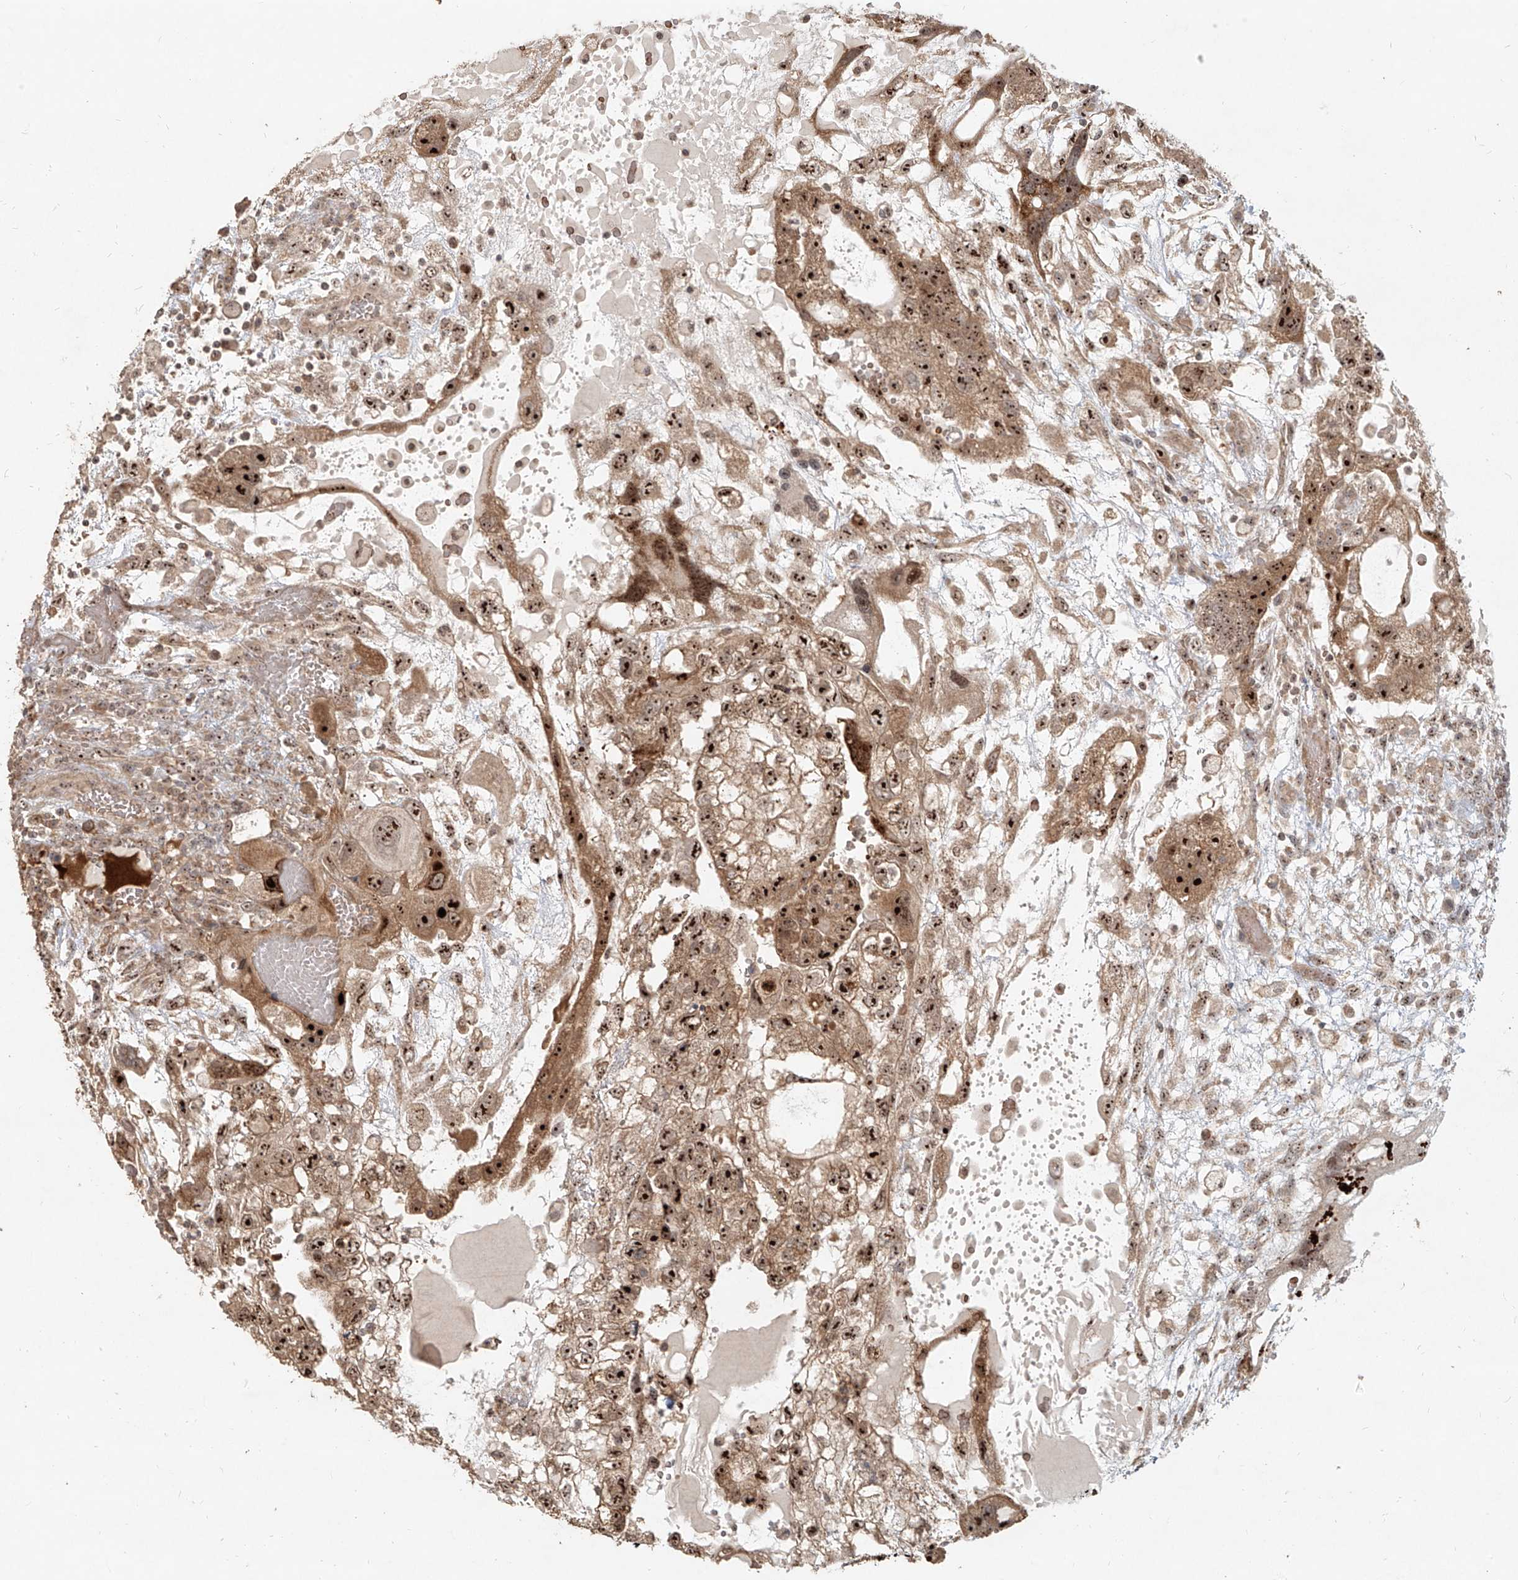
{"staining": {"intensity": "strong", "quantity": ">75%", "location": "cytoplasmic/membranous,nuclear"}, "tissue": "testis cancer", "cell_type": "Tumor cells", "image_type": "cancer", "snomed": [{"axis": "morphology", "description": "Carcinoma, Embryonal, NOS"}, {"axis": "topography", "description": "Testis"}], "caption": "A high-resolution photomicrograph shows immunohistochemistry (IHC) staining of testis cancer, which shows strong cytoplasmic/membranous and nuclear expression in approximately >75% of tumor cells. (Stains: DAB (3,3'-diaminobenzidine) in brown, nuclei in blue, Microscopy: brightfield microscopy at high magnification).", "gene": "BYSL", "patient": {"sex": "male", "age": 36}}